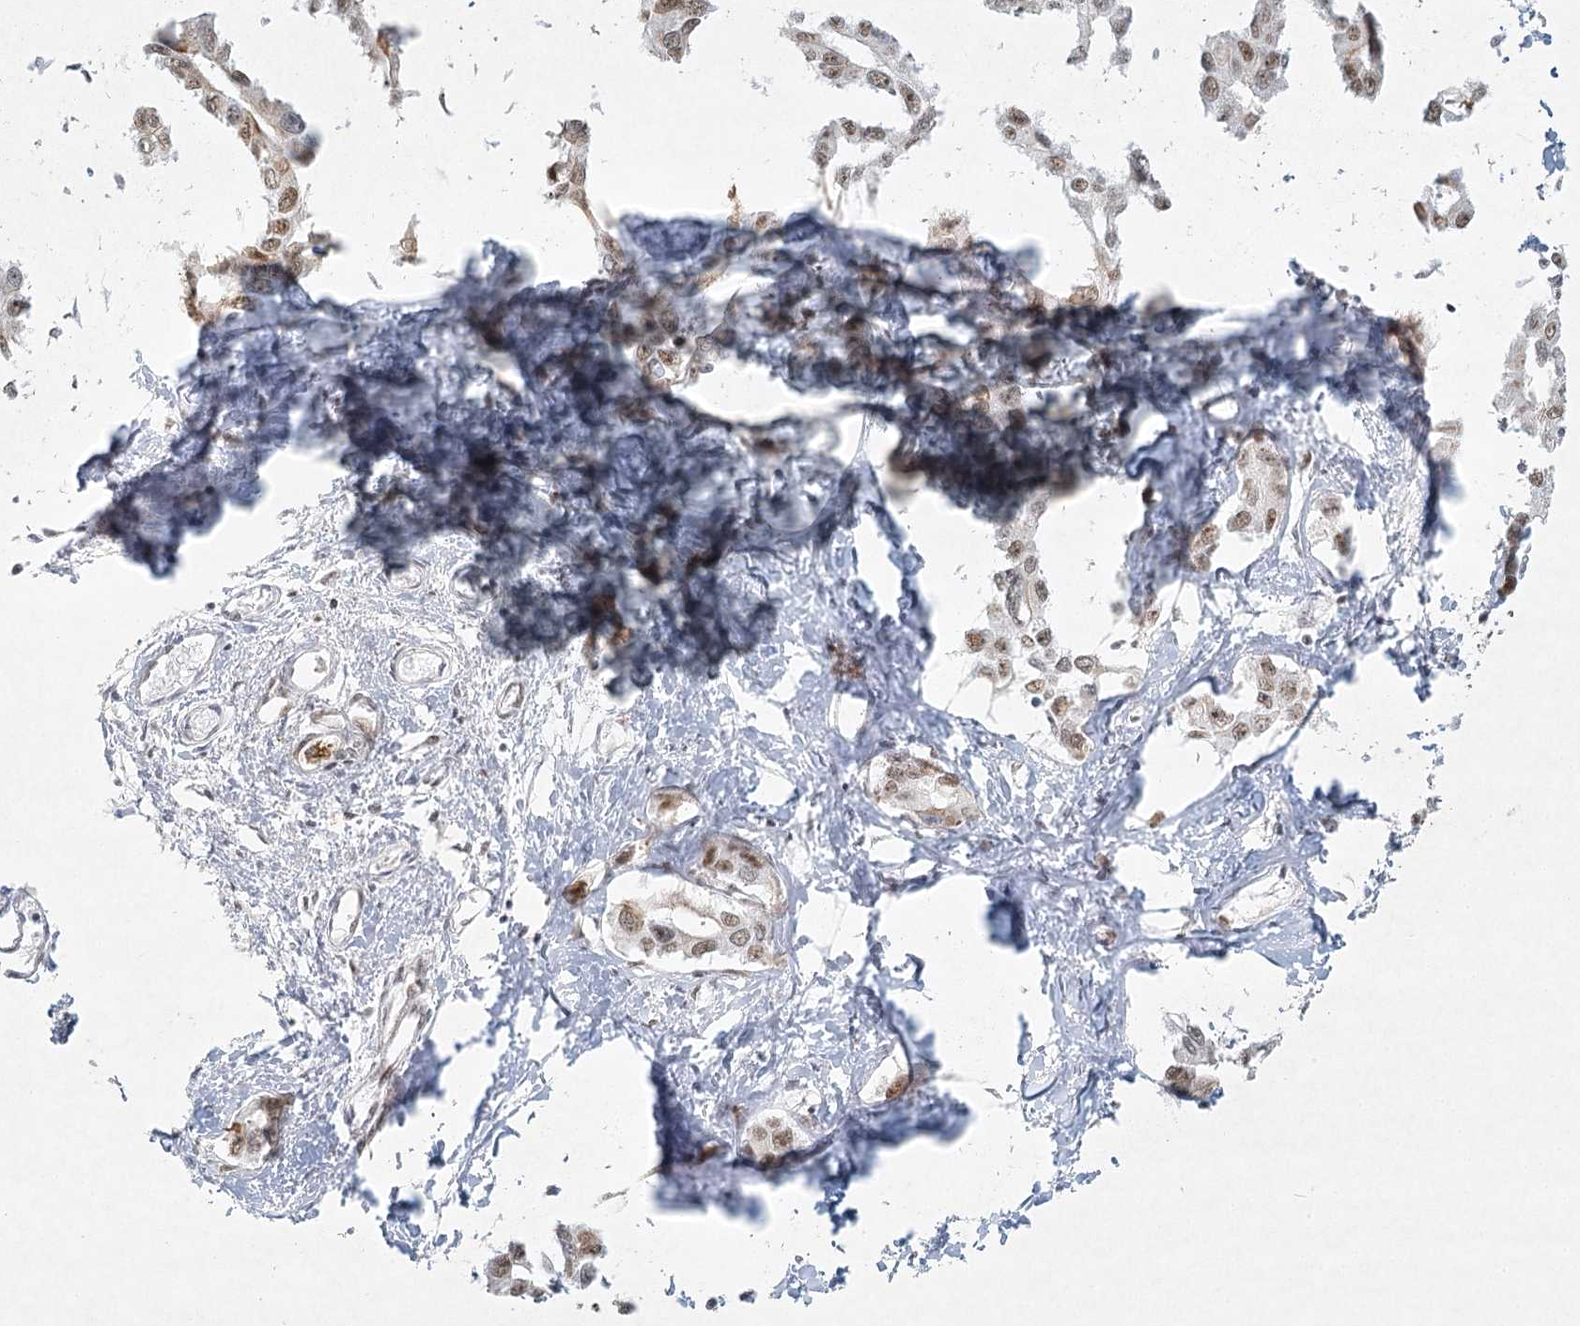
{"staining": {"intensity": "moderate", "quantity": ">75%", "location": "nuclear"}, "tissue": "liver cancer", "cell_type": "Tumor cells", "image_type": "cancer", "snomed": [{"axis": "morphology", "description": "Cholangiocarcinoma"}, {"axis": "topography", "description": "Liver"}], "caption": "Protein expression by immunohistochemistry displays moderate nuclear positivity in approximately >75% of tumor cells in liver cancer.", "gene": "U2SURP", "patient": {"sex": "male", "age": 59}}